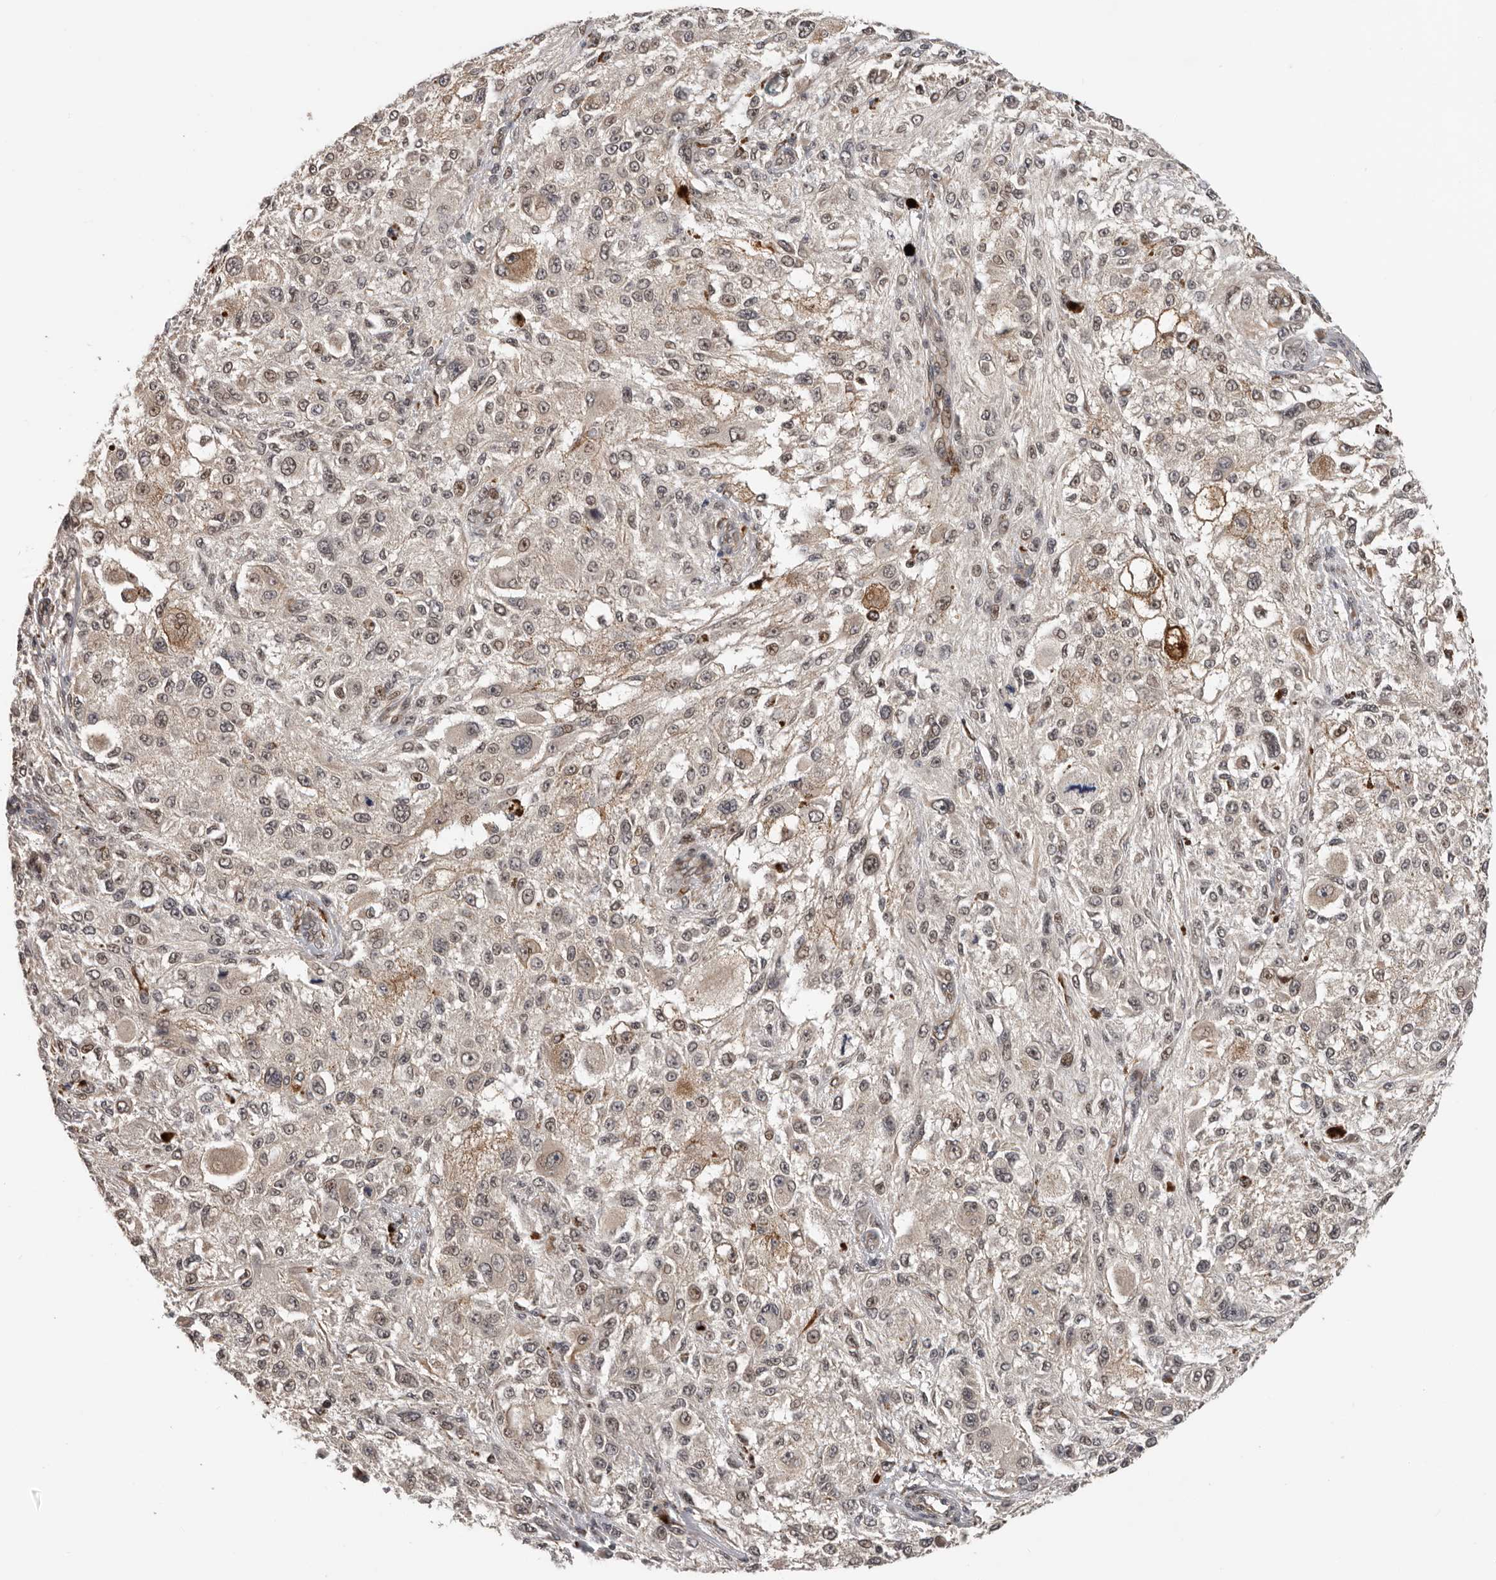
{"staining": {"intensity": "weak", "quantity": ">75%", "location": "nuclear"}, "tissue": "melanoma", "cell_type": "Tumor cells", "image_type": "cancer", "snomed": [{"axis": "morphology", "description": "Necrosis, NOS"}, {"axis": "morphology", "description": "Malignant melanoma, NOS"}, {"axis": "topography", "description": "Skin"}], "caption": "Protein expression analysis of human malignant melanoma reveals weak nuclear staining in about >75% of tumor cells. The protein is stained brown, and the nuclei are stained in blue (DAB IHC with brightfield microscopy, high magnification).", "gene": "HENMT1", "patient": {"sex": "female", "age": 87}}